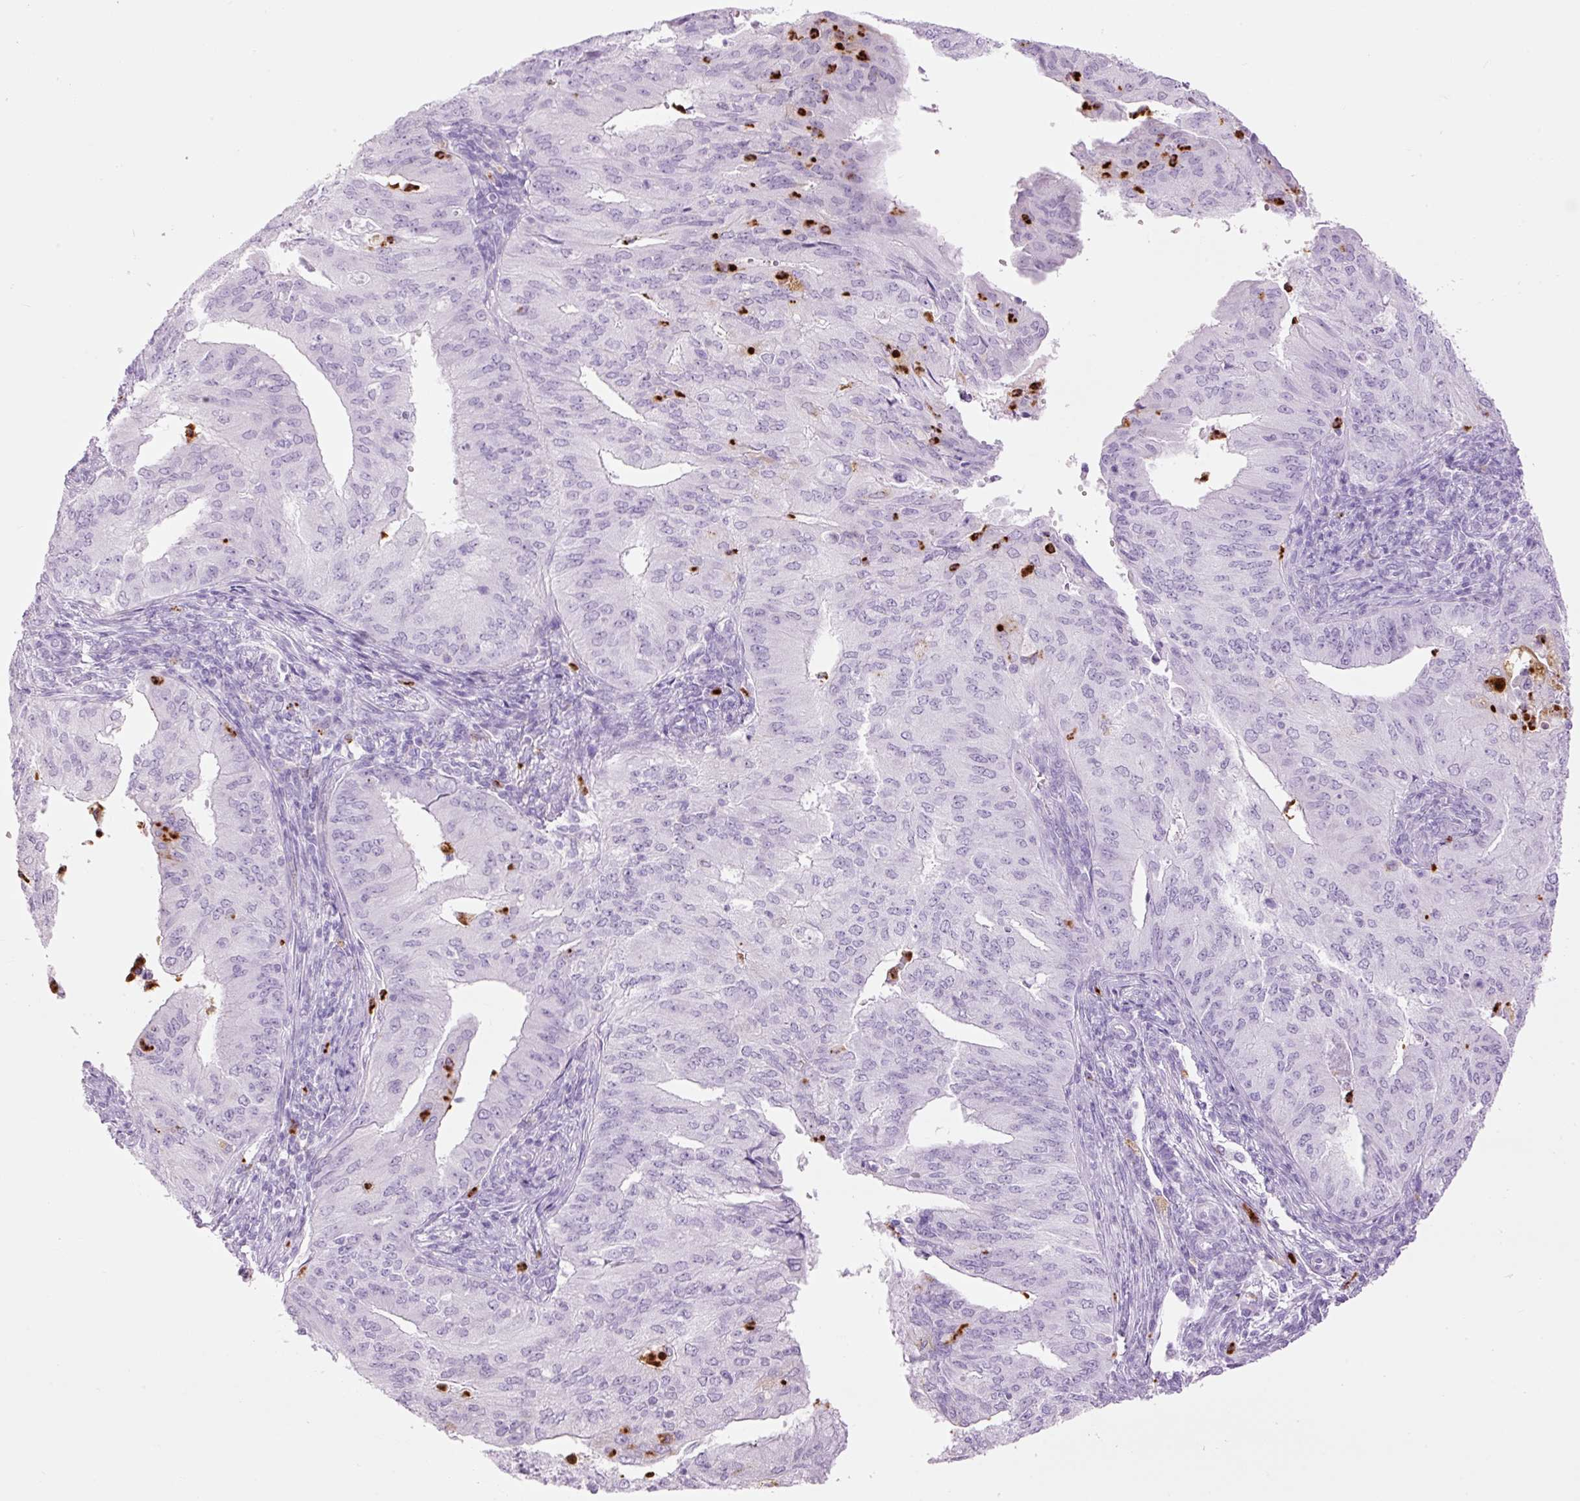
{"staining": {"intensity": "negative", "quantity": "none", "location": "none"}, "tissue": "endometrial cancer", "cell_type": "Tumor cells", "image_type": "cancer", "snomed": [{"axis": "morphology", "description": "Adenocarcinoma, NOS"}, {"axis": "topography", "description": "Endometrium"}], "caption": "The photomicrograph shows no staining of tumor cells in adenocarcinoma (endometrial).", "gene": "LYZ", "patient": {"sex": "female", "age": 50}}